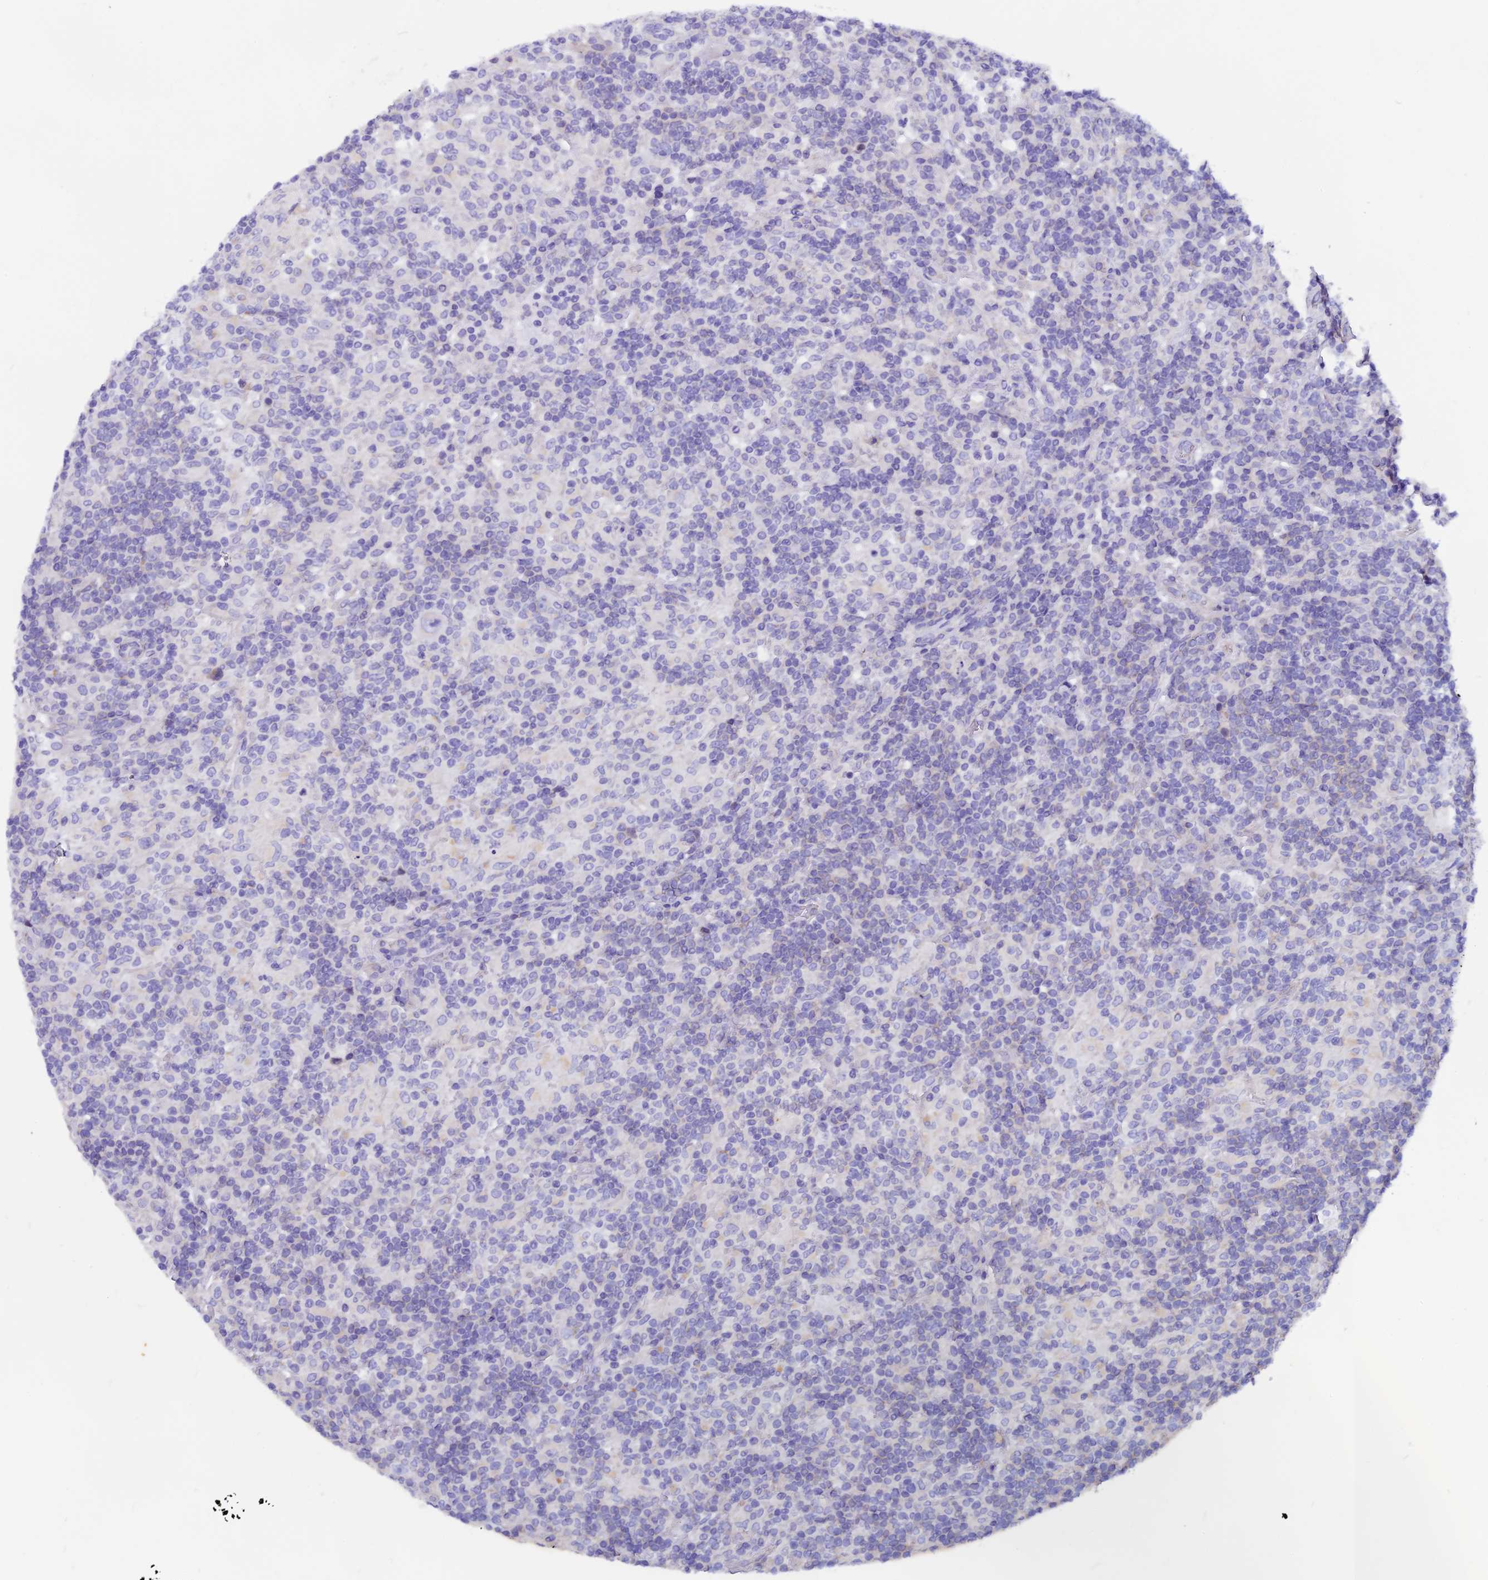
{"staining": {"intensity": "negative", "quantity": "none", "location": "none"}, "tissue": "lymphoma", "cell_type": "Tumor cells", "image_type": "cancer", "snomed": [{"axis": "morphology", "description": "Hodgkin's disease, NOS"}, {"axis": "topography", "description": "Lymph node"}], "caption": "The histopathology image exhibits no staining of tumor cells in Hodgkin's disease.", "gene": "COMTD1", "patient": {"sex": "male", "age": 70}}